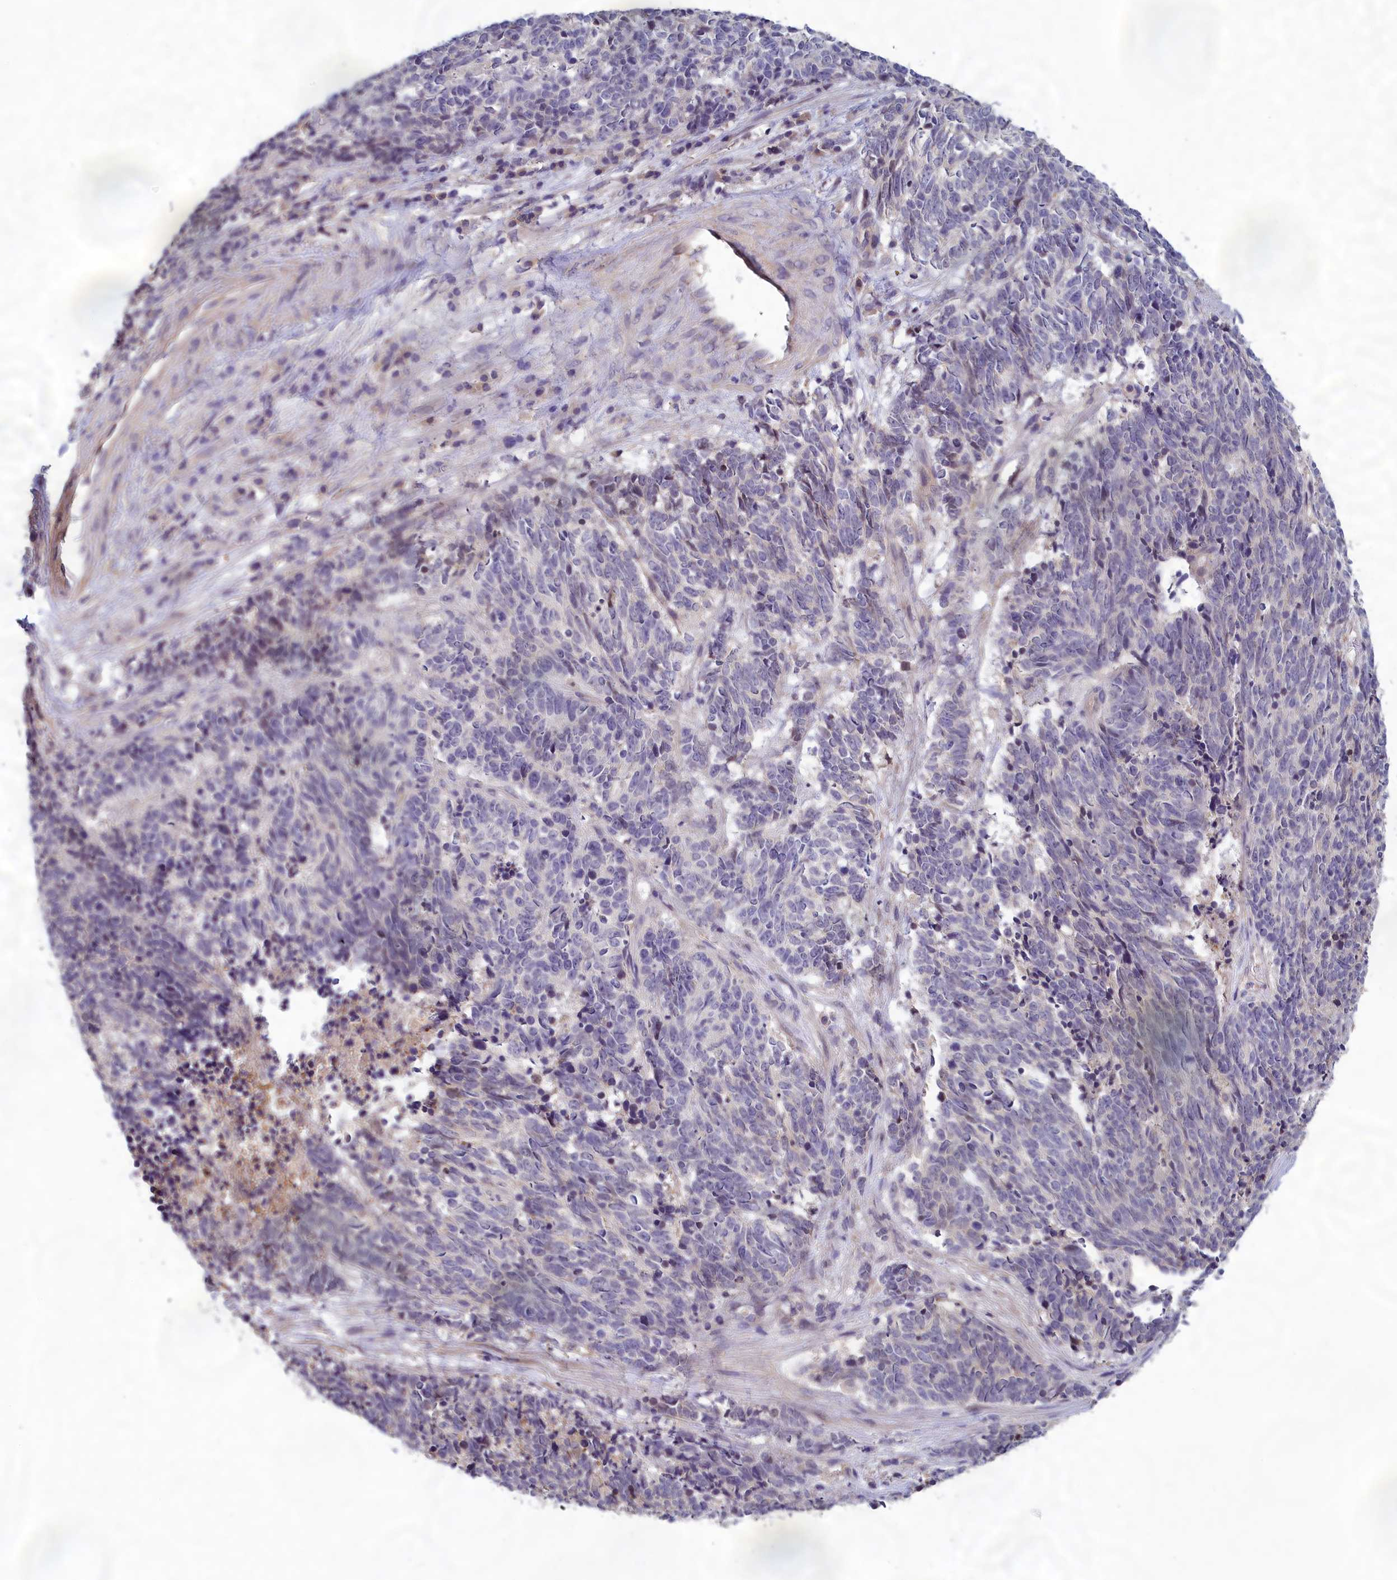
{"staining": {"intensity": "negative", "quantity": "none", "location": "none"}, "tissue": "cervical cancer", "cell_type": "Tumor cells", "image_type": "cancer", "snomed": [{"axis": "morphology", "description": "Squamous cell carcinoma, NOS"}, {"axis": "topography", "description": "Cervix"}], "caption": "High magnification brightfield microscopy of cervical squamous cell carcinoma stained with DAB (brown) and counterstained with hematoxylin (blue): tumor cells show no significant expression. (Stains: DAB (3,3'-diaminobenzidine) immunohistochemistry (IHC) with hematoxylin counter stain, Microscopy: brightfield microscopy at high magnification).", "gene": "HECA", "patient": {"sex": "female", "age": 29}}